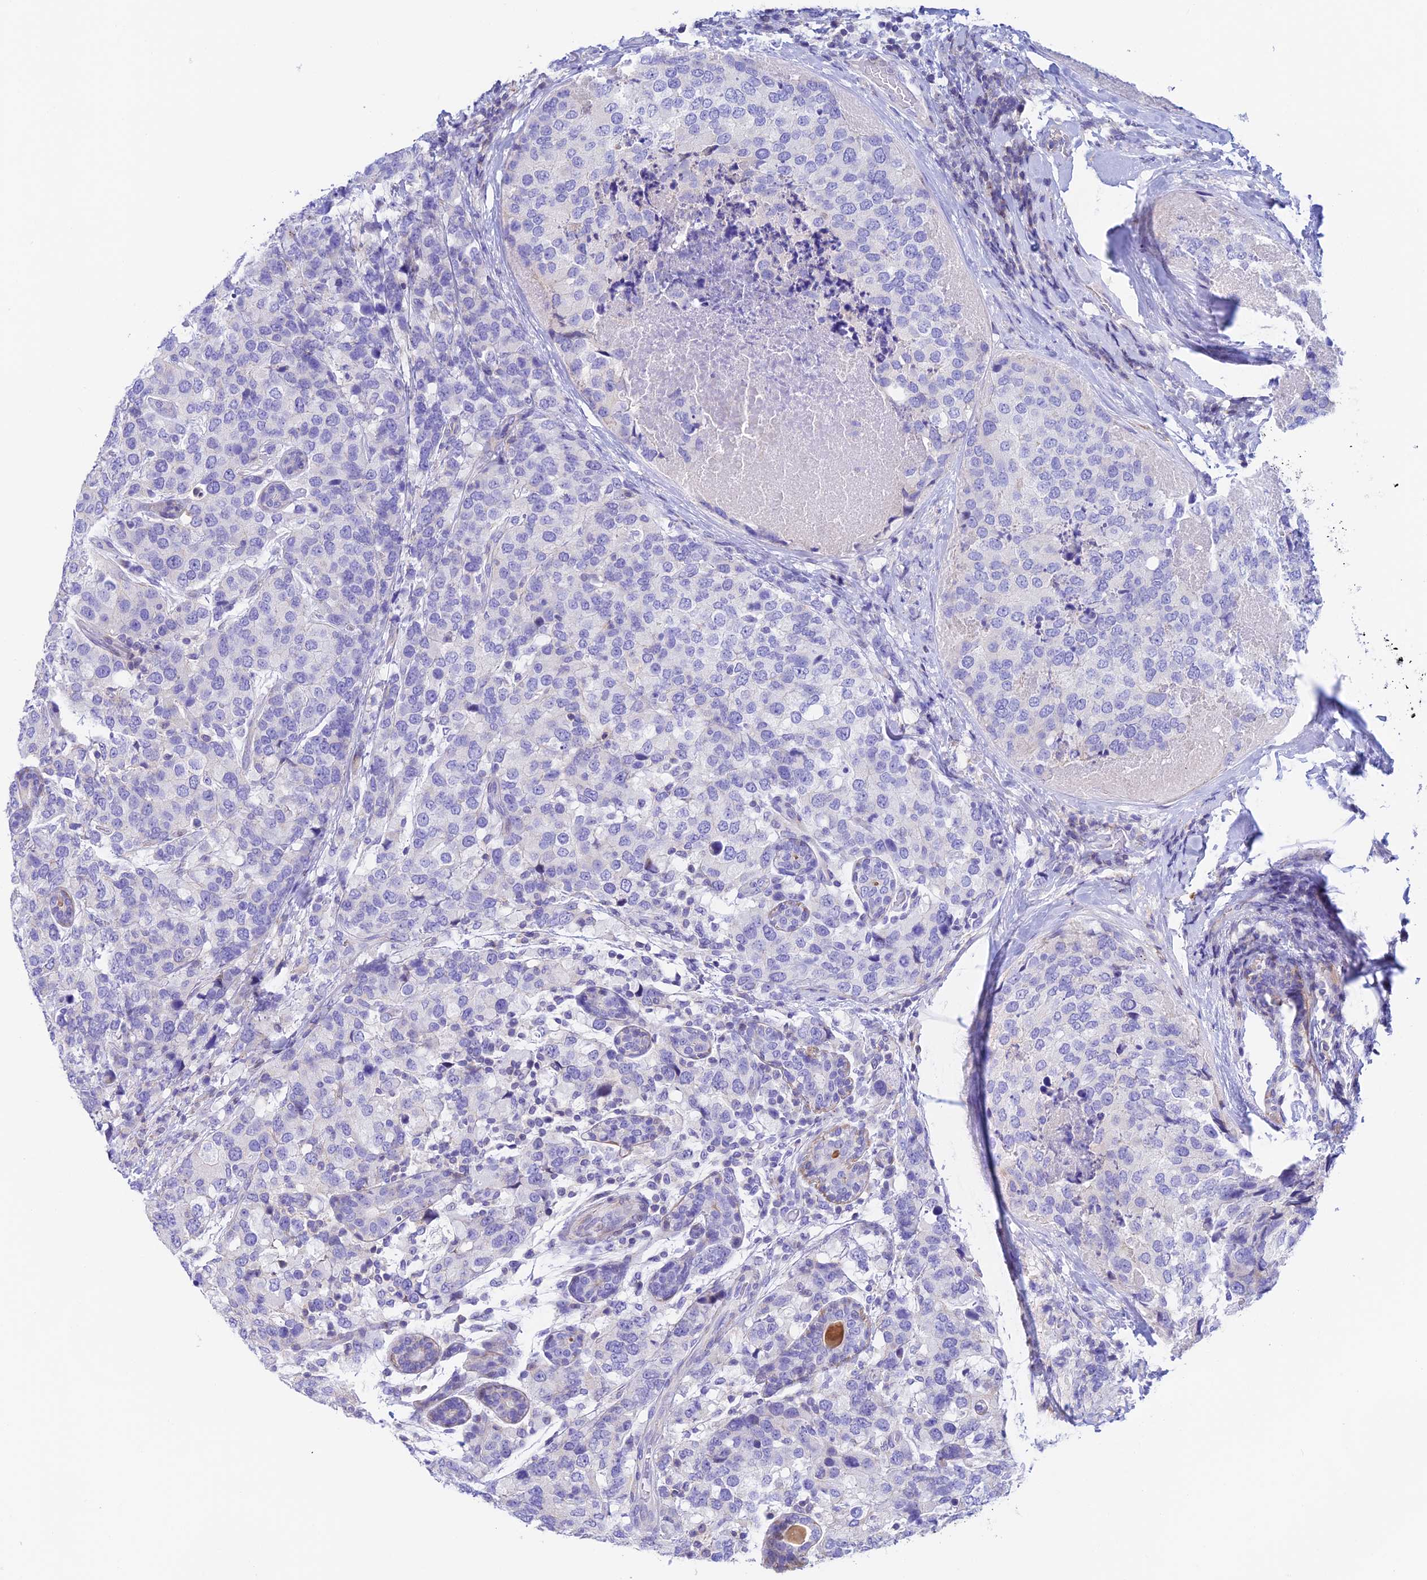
{"staining": {"intensity": "negative", "quantity": "none", "location": "none"}, "tissue": "breast cancer", "cell_type": "Tumor cells", "image_type": "cancer", "snomed": [{"axis": "morphology", "description": "Lobular carcinoma"}, {"axis": "topography", "description": "Breast"}], "caption": "There is no significant positivity in tumor cells of breast lobular carcinoma.", "gene": "PRIM1", "patient": {"sex": "female", "age": 59}}